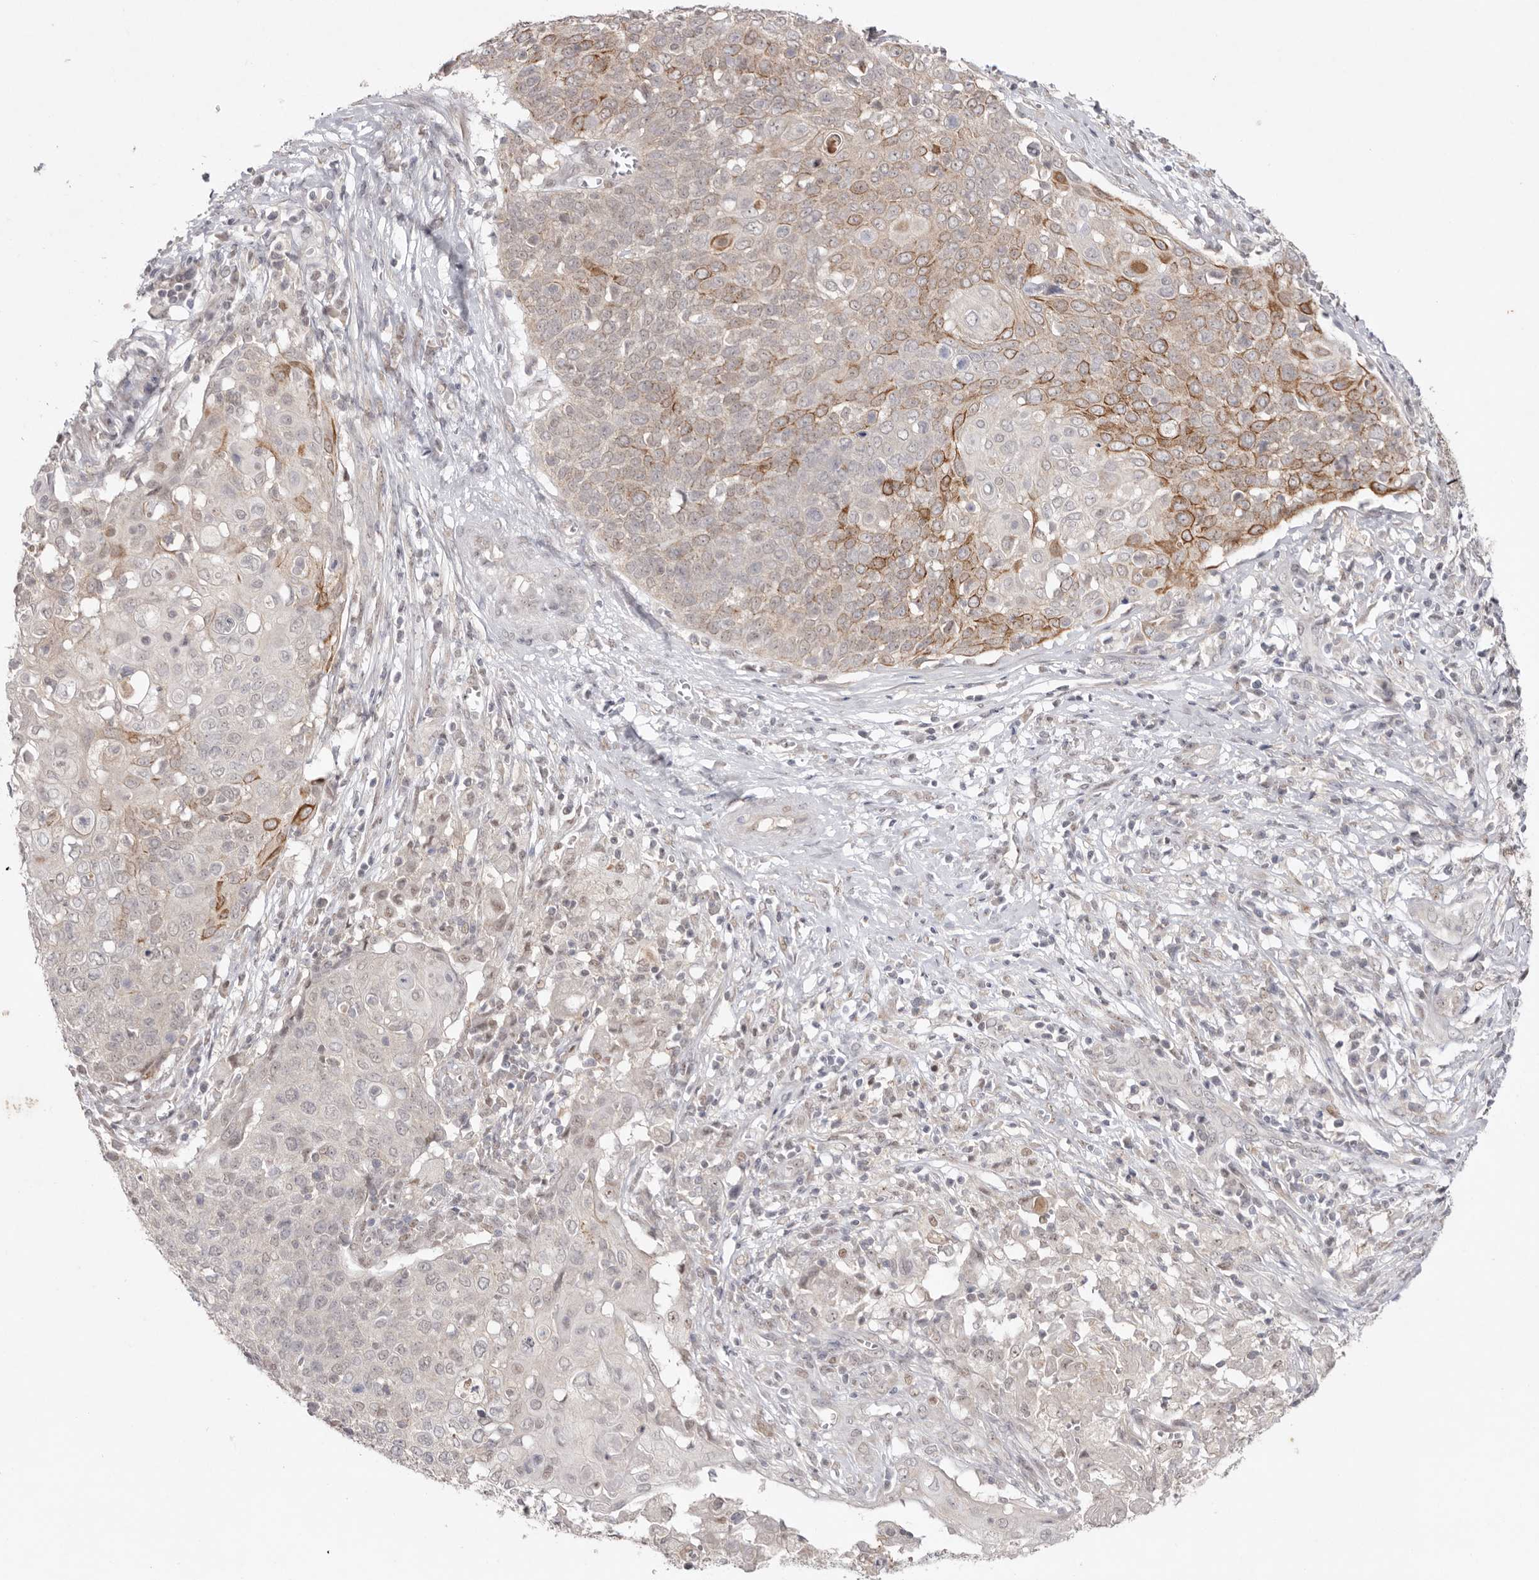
{"staining": {"intensity": "moderate", "quantity": "25%-75%", "location": "cytoplasmic/membranous"}, "tissue": "cervical cancer", "cell_type": "Tumor cells", "image_type": "cancer", "snomed": [{"axis": "morphology", "description": "Squamous cell carcinoma, NOS"}, {"axis": "topography", "description": "Cervix"}], "caption": "Human cervical cancer stained for a protein (brown) displays moderate cytoplasmic/membranous positive positivity in approximately 25%-75% of tumor cells.", "gene": "TADA1", "patient": {"sex": "female", "age": 39}}